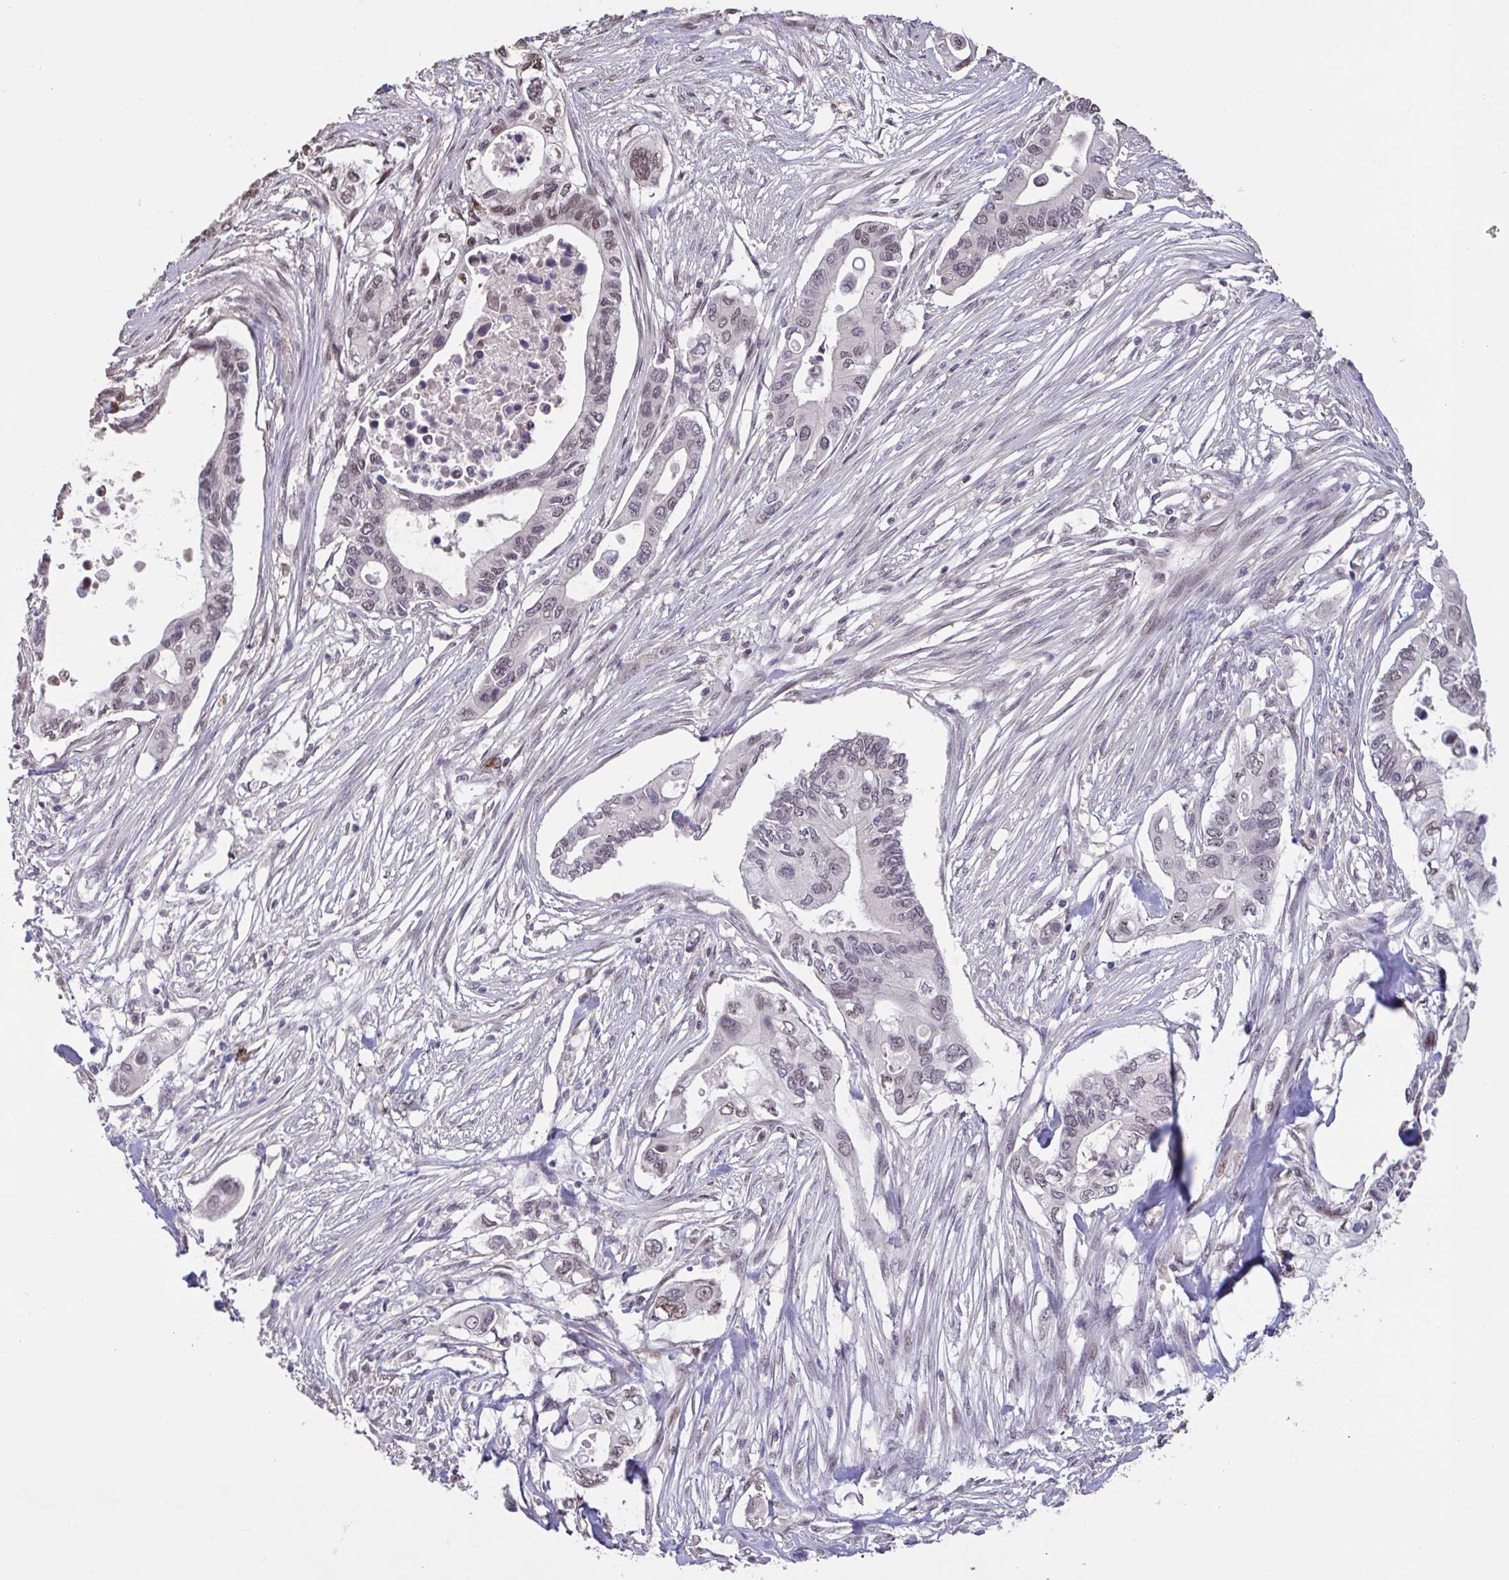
{"staining": {"intensity": "moderate", "quantity": "25%-75%", "location": "nuclear"}, "tissue": "pancreatic cancer", "cell_type": "Tumor cells", "image_type": "cancer", "snomed": [{"axis": "morphology", "description": "Adenocarcinoma, NOS"}, {"axis": "topography", "description": "Pancreas"}], "caption": "Human pancreatic cancer (adenocarcinoma) stained with a brown dye displays moderate nuclear positive staining in approximately 25%-75% of tumor cells.", "gene": "ZNF414", "patient": {"sex": "female", "age": 63}}